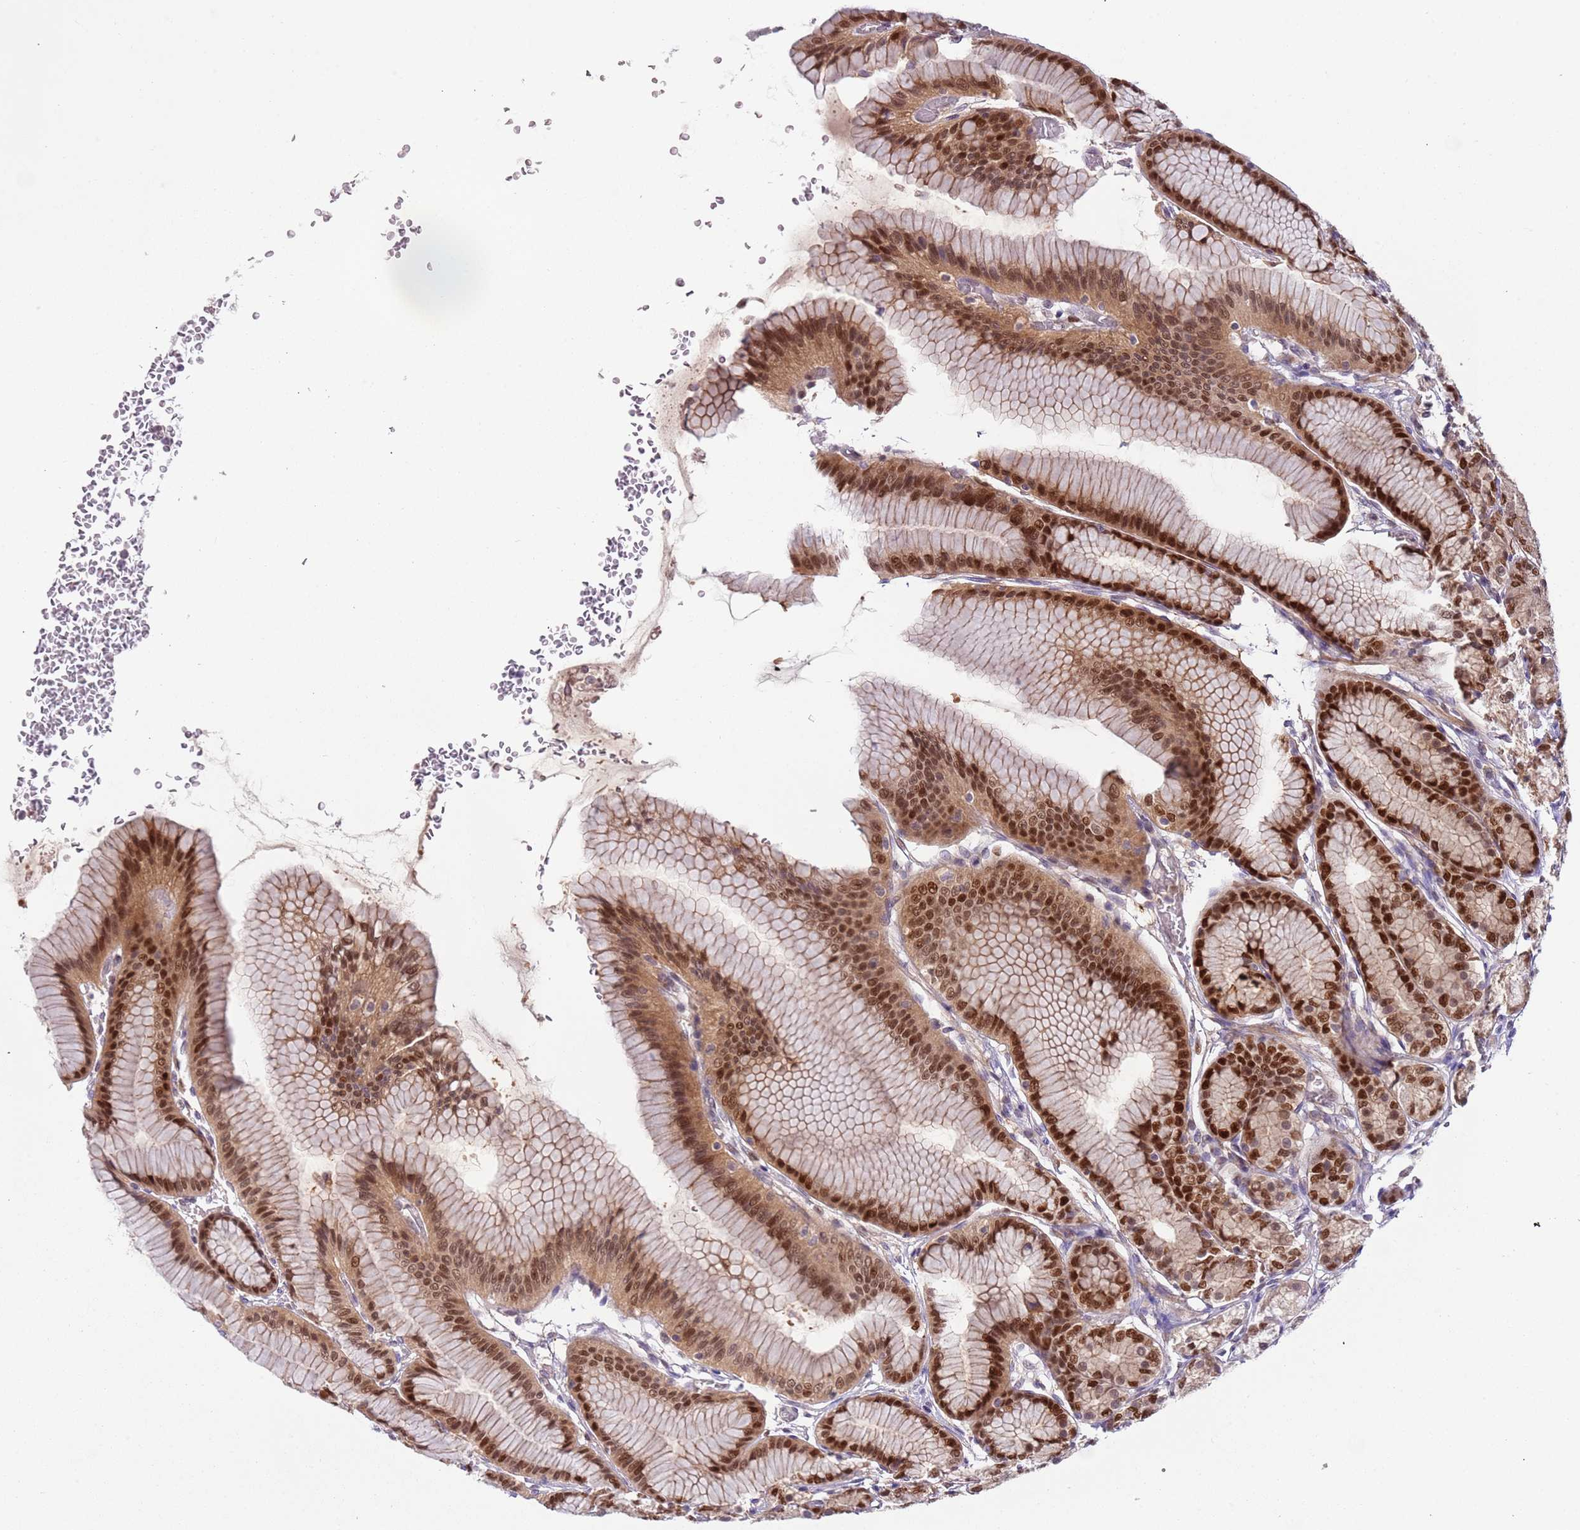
{"staining": {"intensity": "strong", "quantity": ">75%", "location": "cytoplasmic/membranous,nuclear"}, "tissue": "stomach", "cell_type": "Glandular cells", "image_type": "normal", "snomed": [{"axis": "morphology", "description": "Normal tissue, NOS"}, {"axis": "morphology", "description": "Adenocarcinoma, NOS"}, {"axis": "morphology", "description": "Adenocarcinoma, High grade"}, {"axis": "topography", "description": "Stomach, upper"}, {"axis": "topography", "description": "Stomach"}], "caption": "Protein staining of unremarkable stomach shows strong cytoplasmic/membranous,nuclear positivity in about >75% of glandular cells.", "gene": "RMND5B", "patient": {"sex": "female", "age": 65}}